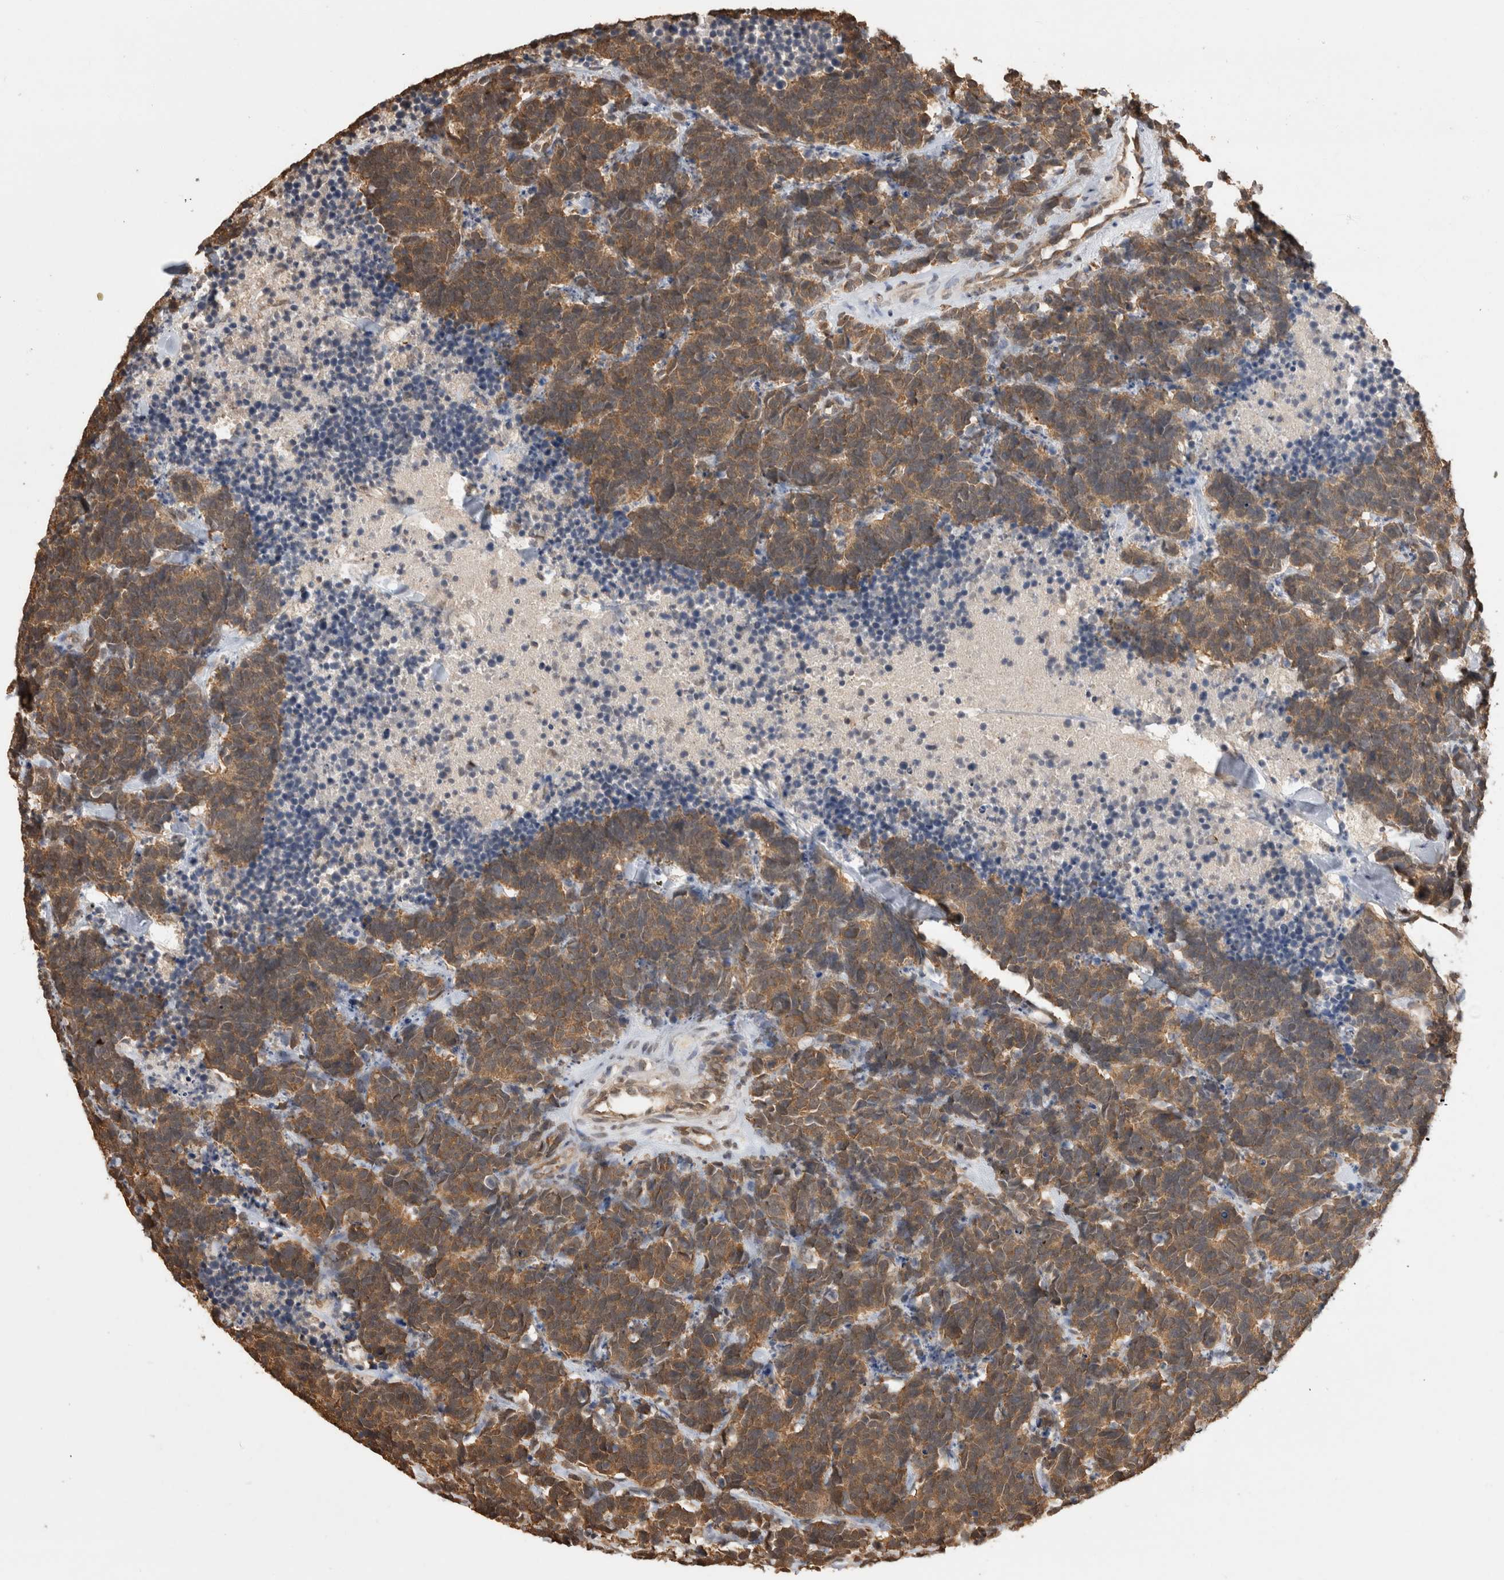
{"staining": {"intensity": "moderate", "quantity": ">75%", "location": "cytoplasmic/membranous"}, "tissue": "carcinoid", "cell_type": "Tumor cells", "image_type": "cancer", "snomed": [{"axis": "morphology", "description": "Carcinoma, NOS"}, {"axis": "morphology", "description": "Carcinoid, malignant, NOS"}, {"axis": "topography", "description": "Urinary bladder"}], "caption": "Carcinoid (malignant) stained with immunohistochemistry reveals moderate cytoplasmic/membranous positivity in about >75% of tumor cells.", "gene": "PAK4", "patient": {"sex": "male", "age": 57}}